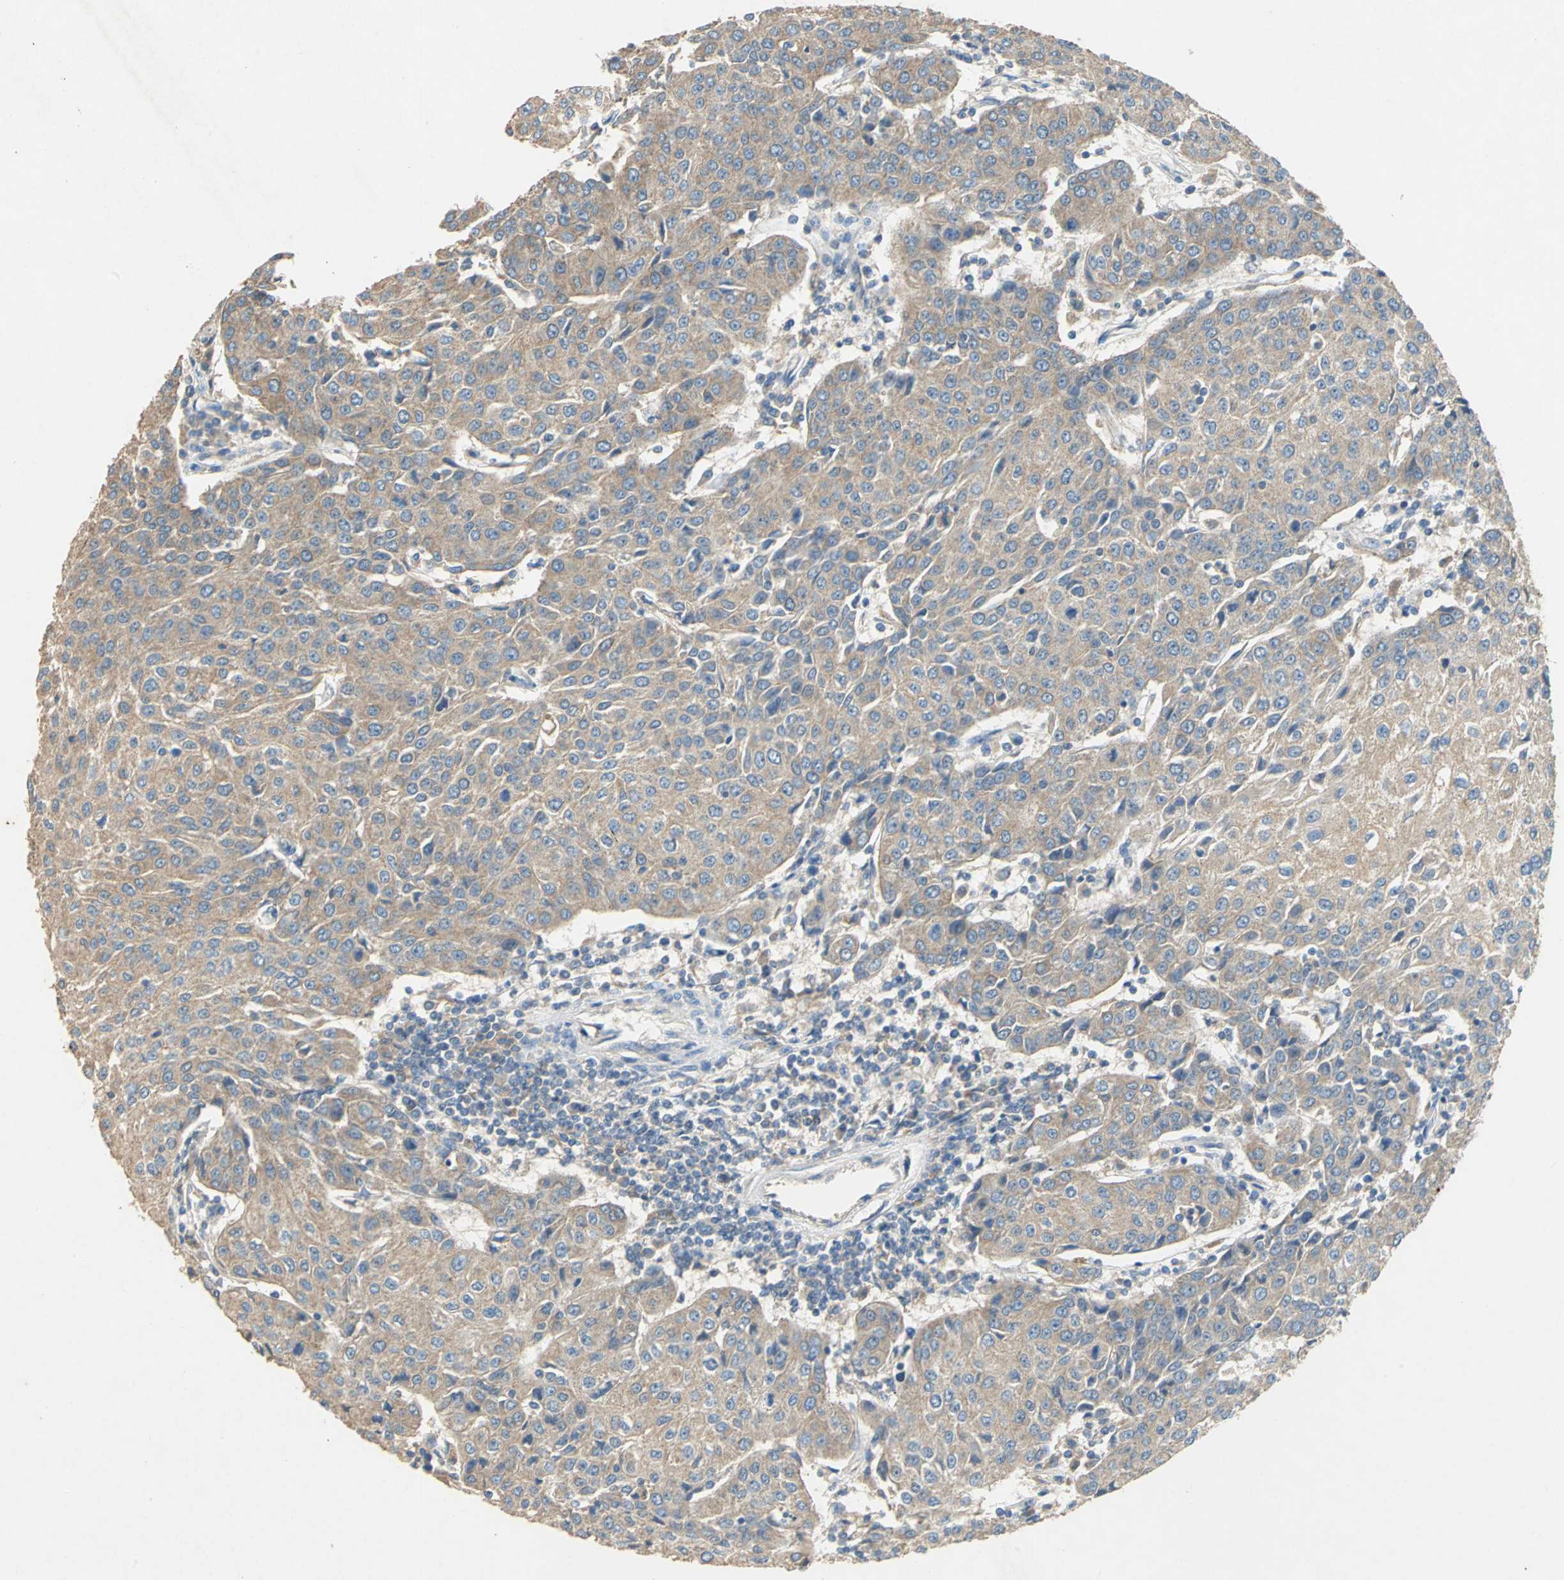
{"staining": {"intensity": "moderate", "quantity": ">75%", "location": "cytoplasmic/membranous"}, "tissue": "urothelial cancer", "cell_type": "Tumor cells", "image_type": "cancer", "snomed": [{"axis": "morphology", "description": "Urothelial carcinoma, High grade"}, {"axis": "topography", "description": "Urinary bladder"}], "caption": "Urothelial cancer stained for a protein demonstrates moderate cytoplasmic/membranous positivity in tumor cells. (DAB = brown stain, brightfield microscopy at high magnification).", "gene": "ADAMTS5", "patient": {"sex": "female", "age": 85}}